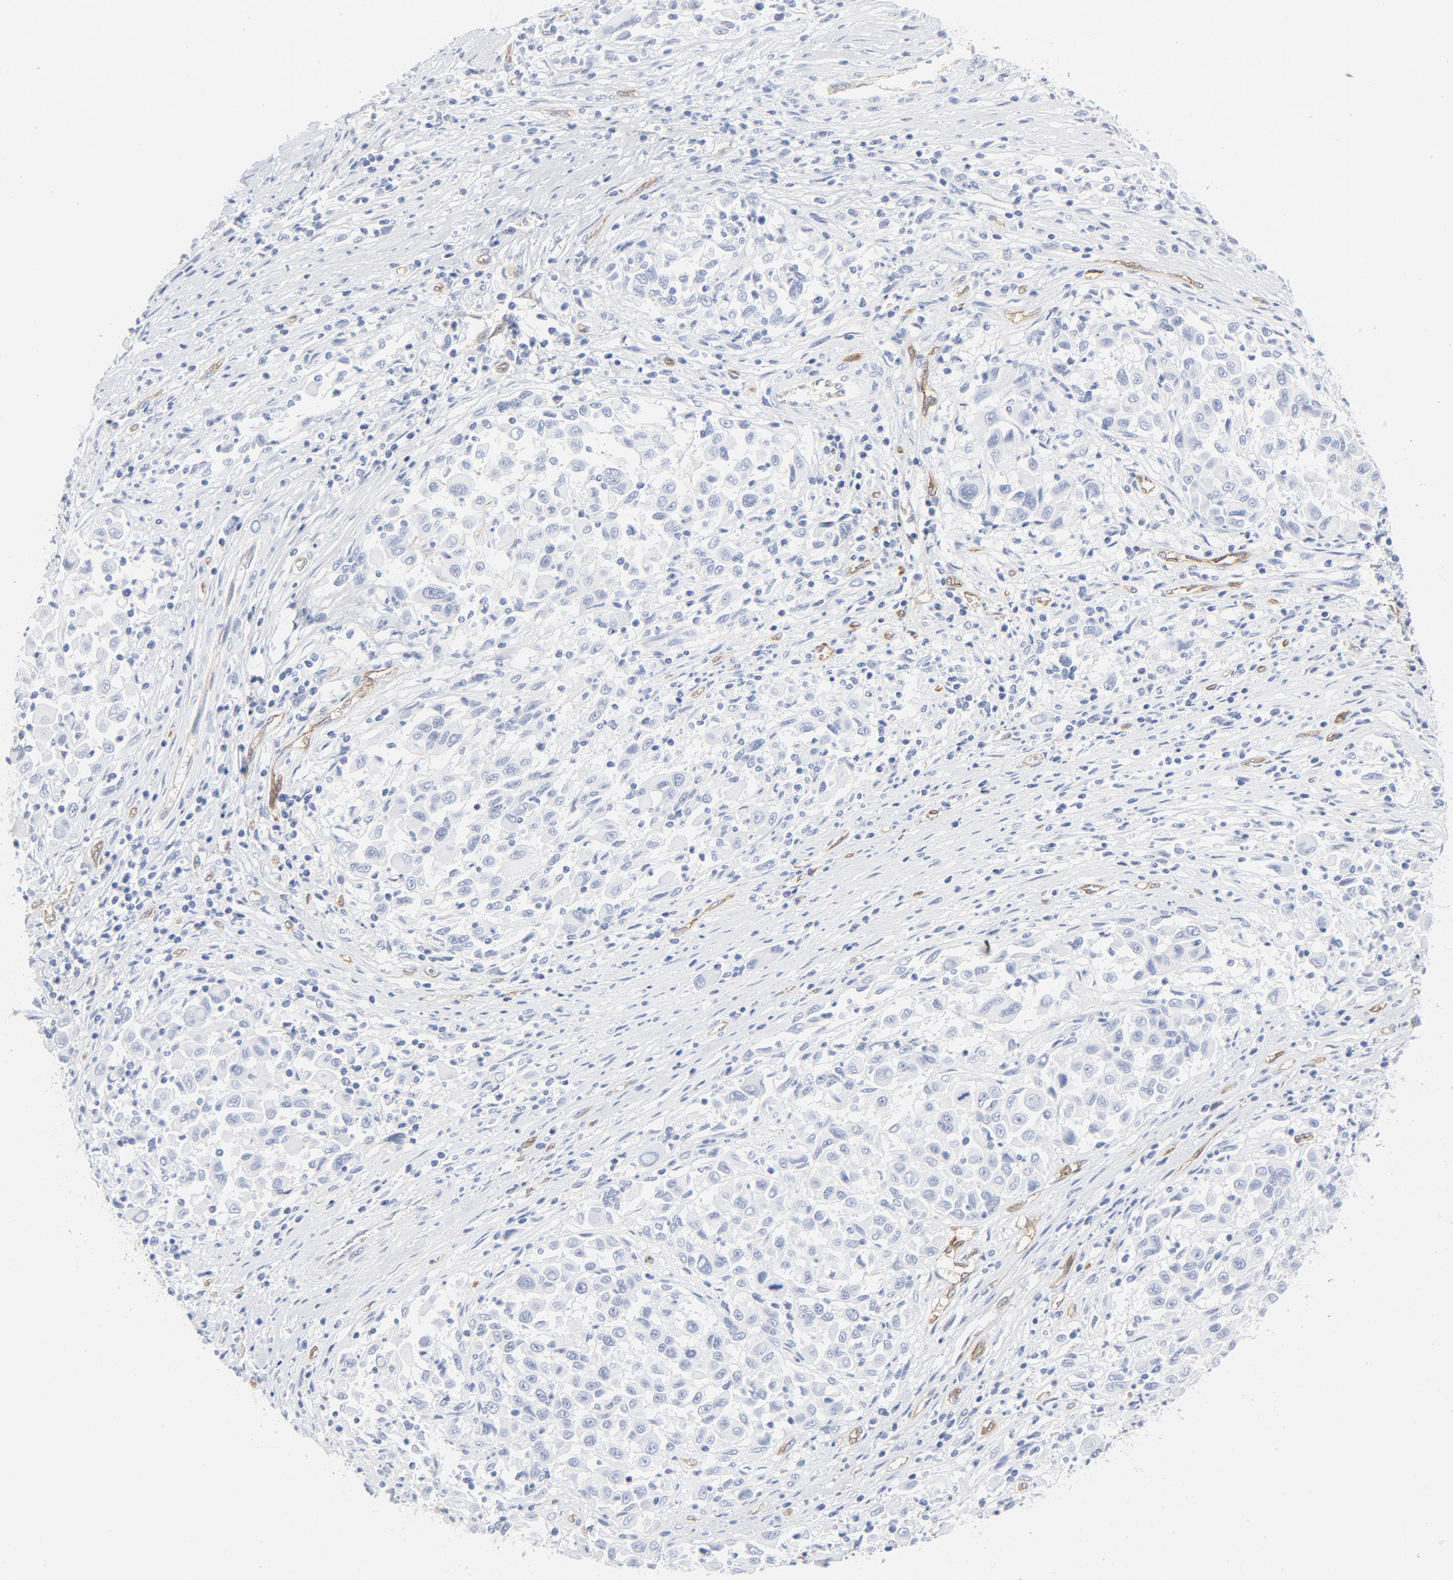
{"staining": {"intensity": "negative", "quantity": "none", "location": "none"}, "tissue": "melanoma", "cell_type": "Tumor cells", "image_type": "cancer", "snomed": [{"axis": "morphology", "description": "Malignant melanoma, Metastatic site"}, {"axis": "topography", "description": "Lymph node"}], "caption": "Immunohistochemical staining of human melanoma shows no significant positivity in tumor cells.", "gene": "SHANK3", "patient": {"sex": "male", "age": 61}}